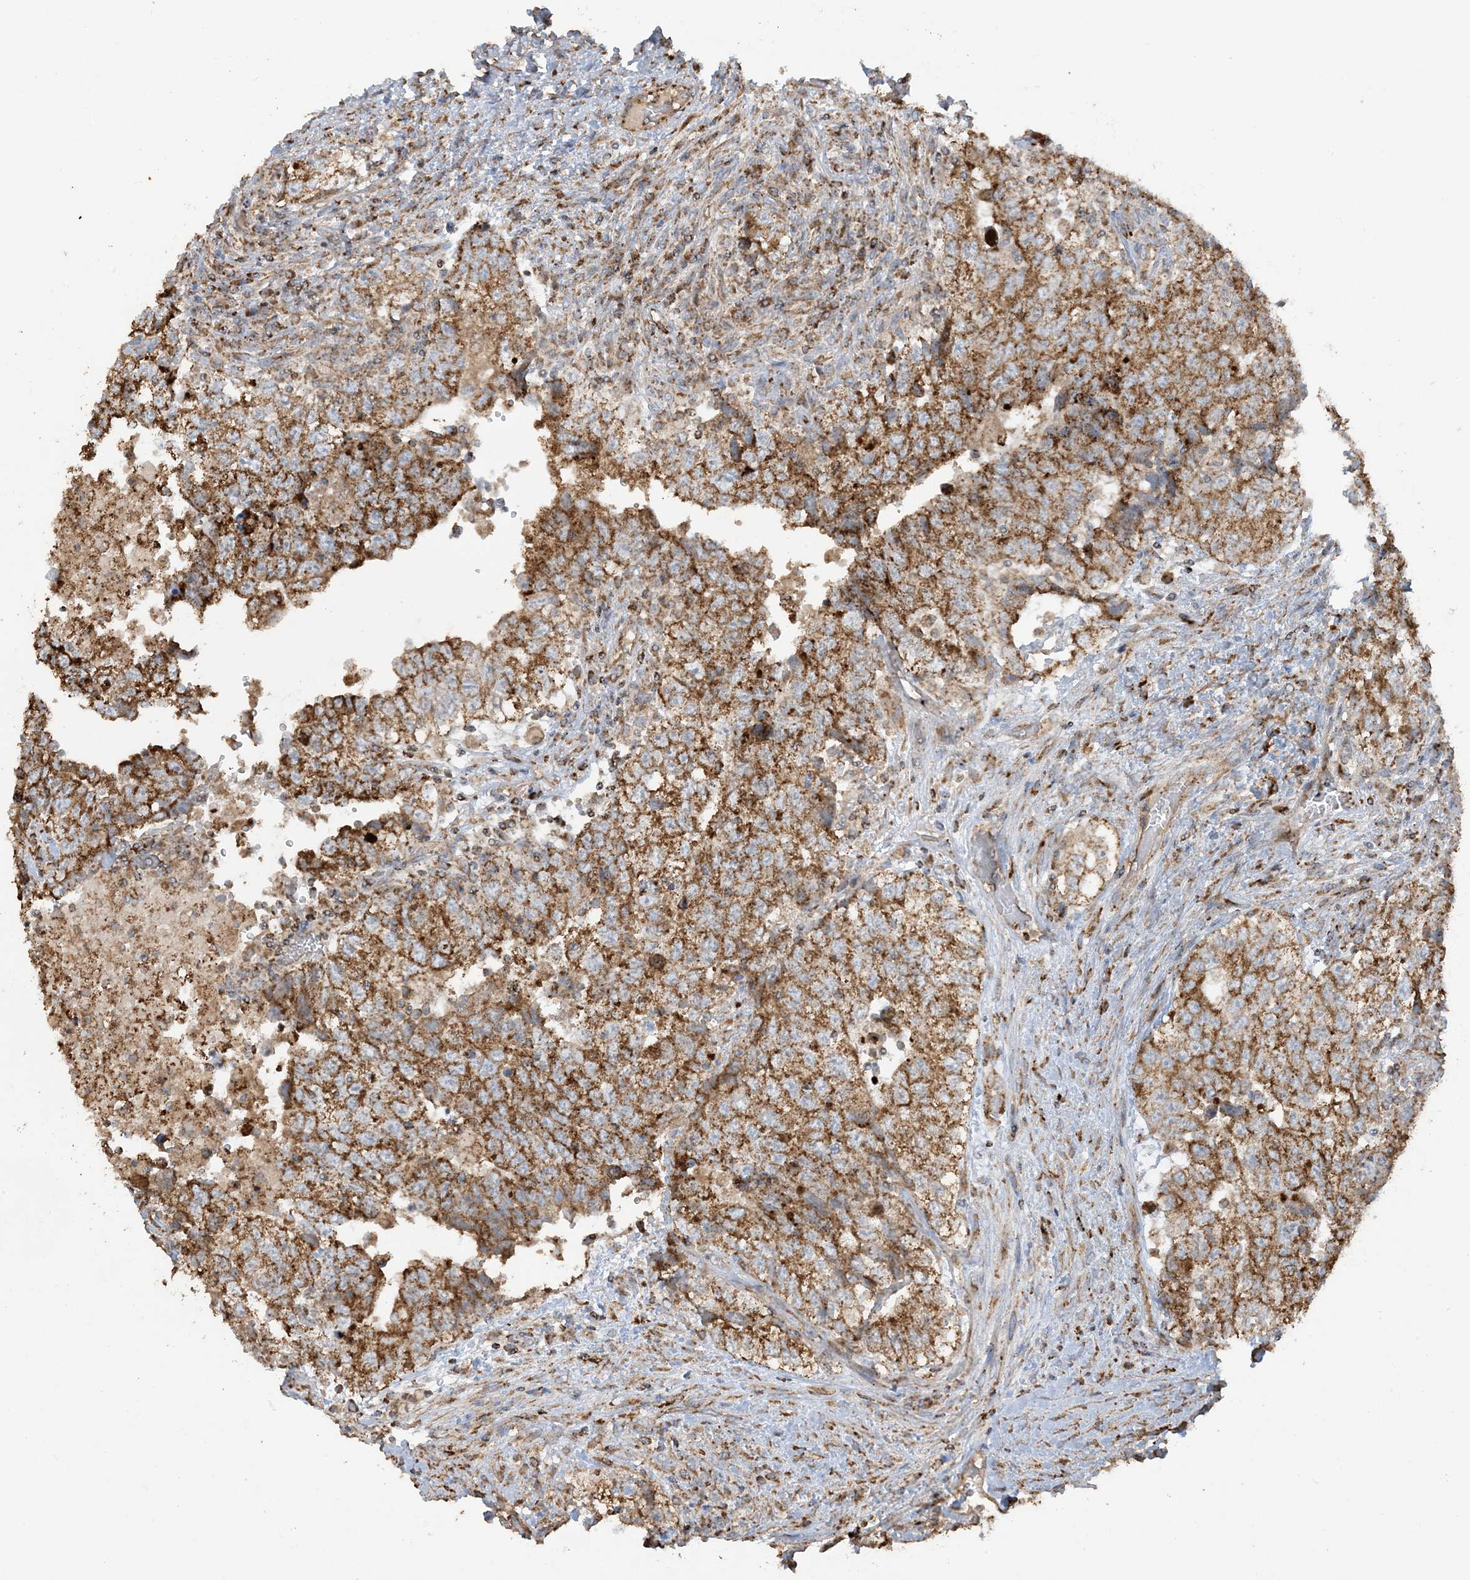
{"staining": {"intensity": "moderate", "quantity": ">75%", "location": "cytoplasmic/membranous"}, "tissue": "testis cancer", "cell_type": "Tumor cells", "image_type": "cancer", "snomed": [{"axis": "morphology", "description": "Carcinoma, Embryonal, NOS"}, {"axis": "topography", "description": "Testis"}], "caption": "Human testis cancer (embryonal carcinoma) stained for a protein (brown) reveals moderate cytoplasmic/membranous positive staining in about >75% of tumor cells.", "gene": "AGA", "patient": {"sex": "male", "age": 37}}